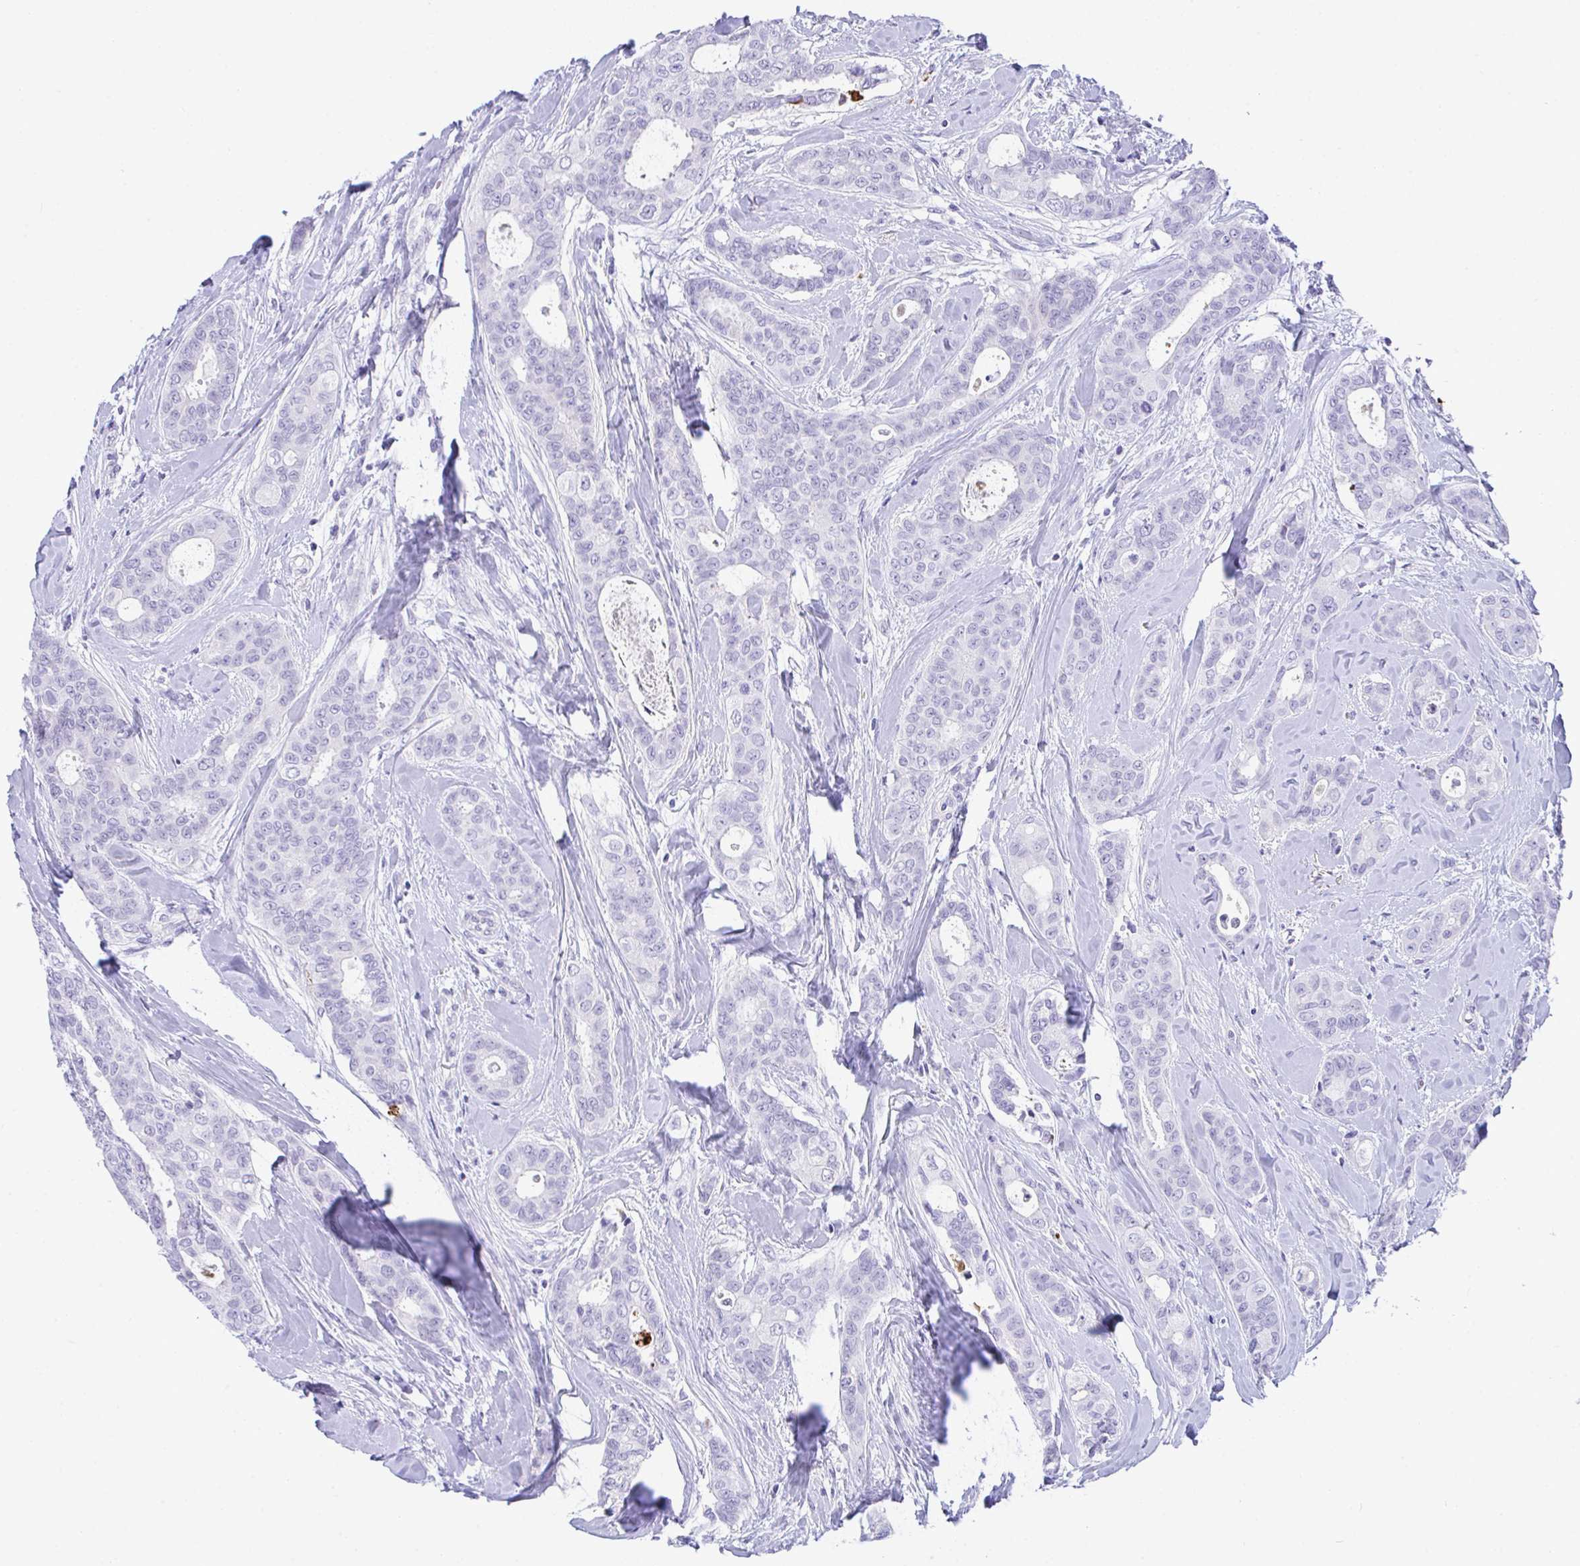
{"staining": {"intensity": "negative", "quantity": "none", "location": "none"}, "tissue": "breast cancer", "cell_type": "Tumor cells", "image_type": "cancer", "snomed": [{"axis": "morphology", "description": "Duct carcinoma"}, {"axis": "topography", "description": "Breast"}], "caption": "This image is of breast cancer stained with IHC to label a protein in brown with the nuclei are counter-stained blue. There is no expression in tumor cells.", "gene": "KMT2E", "patient": {"sex": "female", "age": 45}}